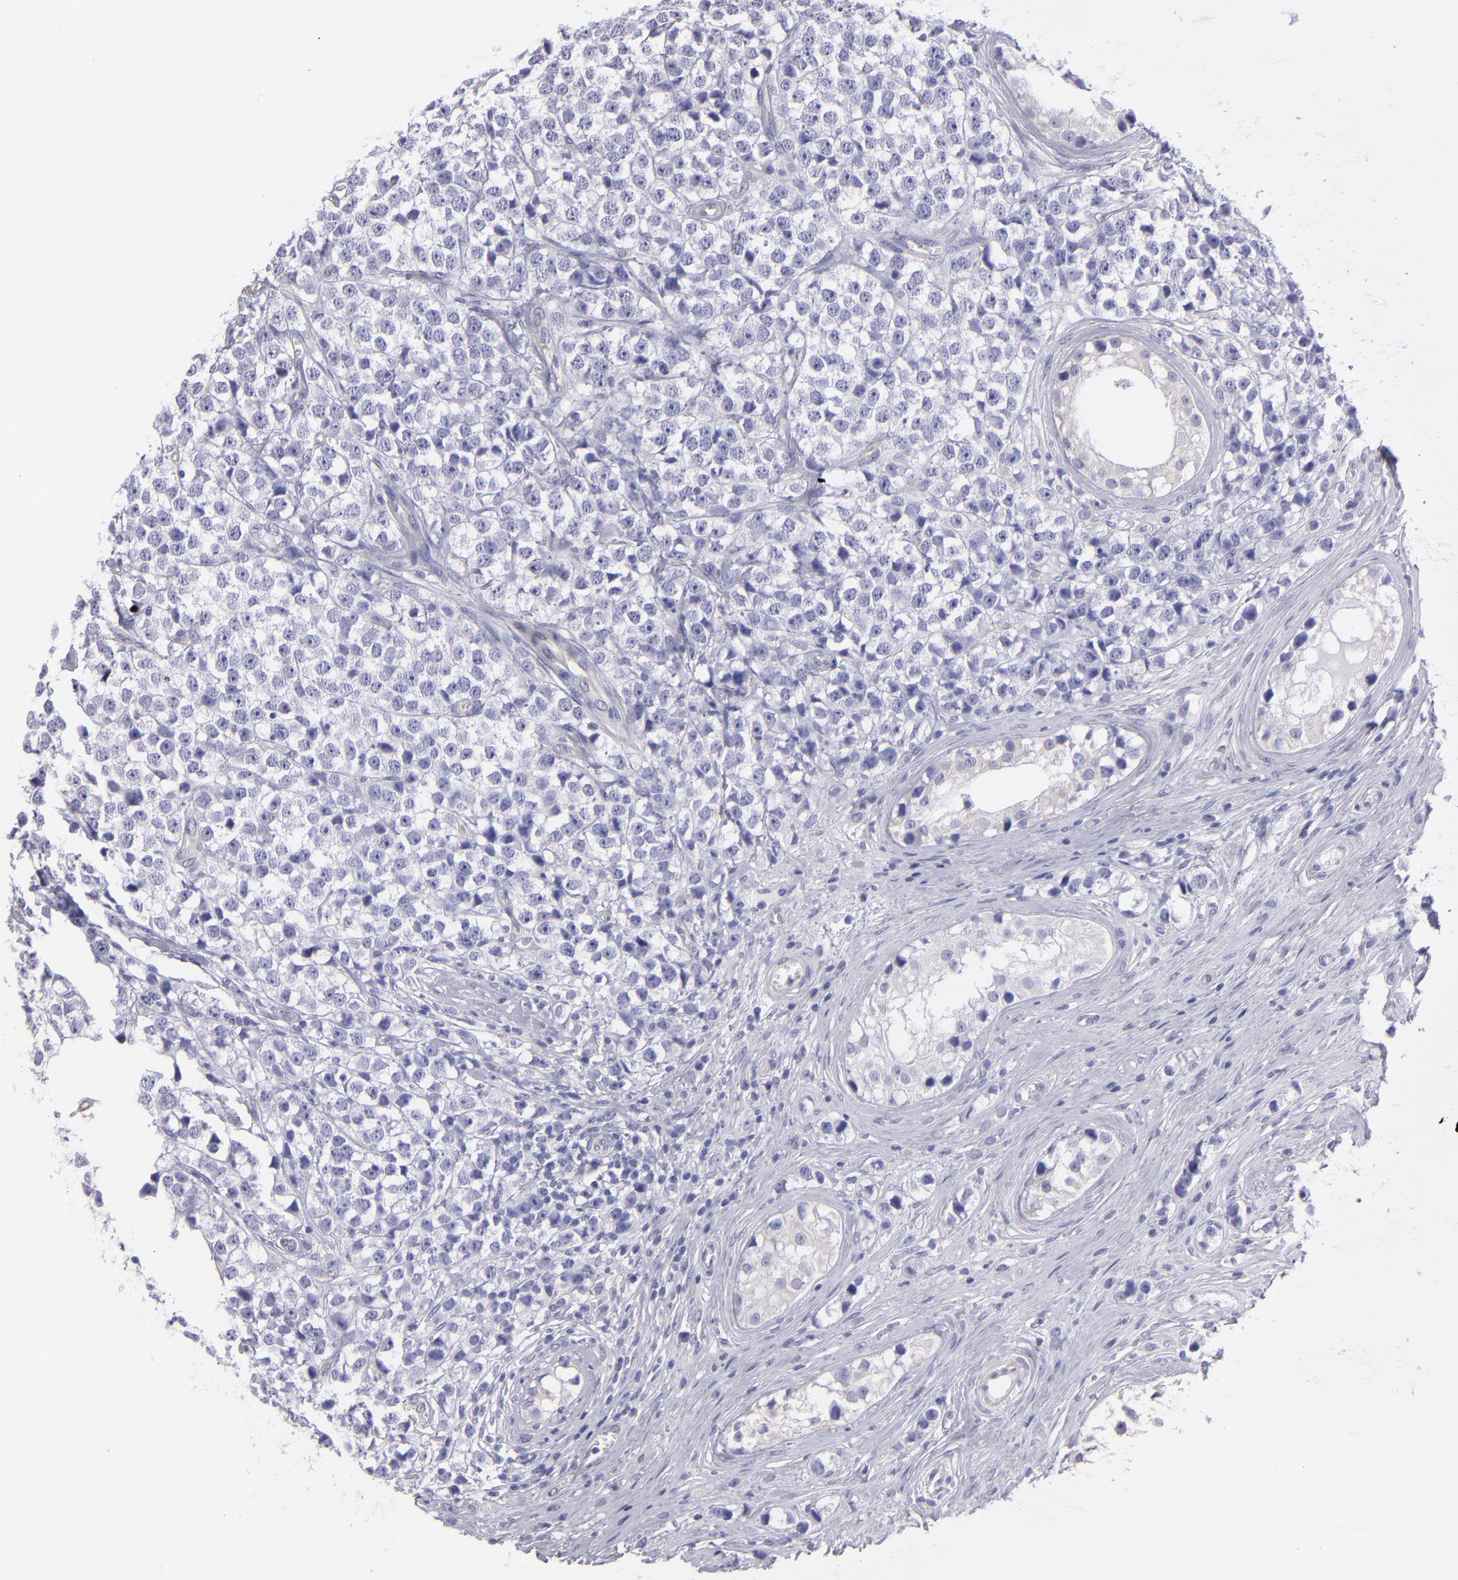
{"staining": {"intensity": "negative", "quantity": "none", "location": "none"}, "tissue": "testis cancer", "cell_type": "Tumor cells", "image_type": "cancer", "snomed": [{"axis": "morphology", "description": "Seminoma, NOS"}, {"axis": "topography", "description": "Testis"}], "caption": "Immunohistochemical staining of human testis cancer (seminoma) exhibits no significant expression in tumor cells.", "gene": "TG", "patient": {"sex": "male", "age": 25}}